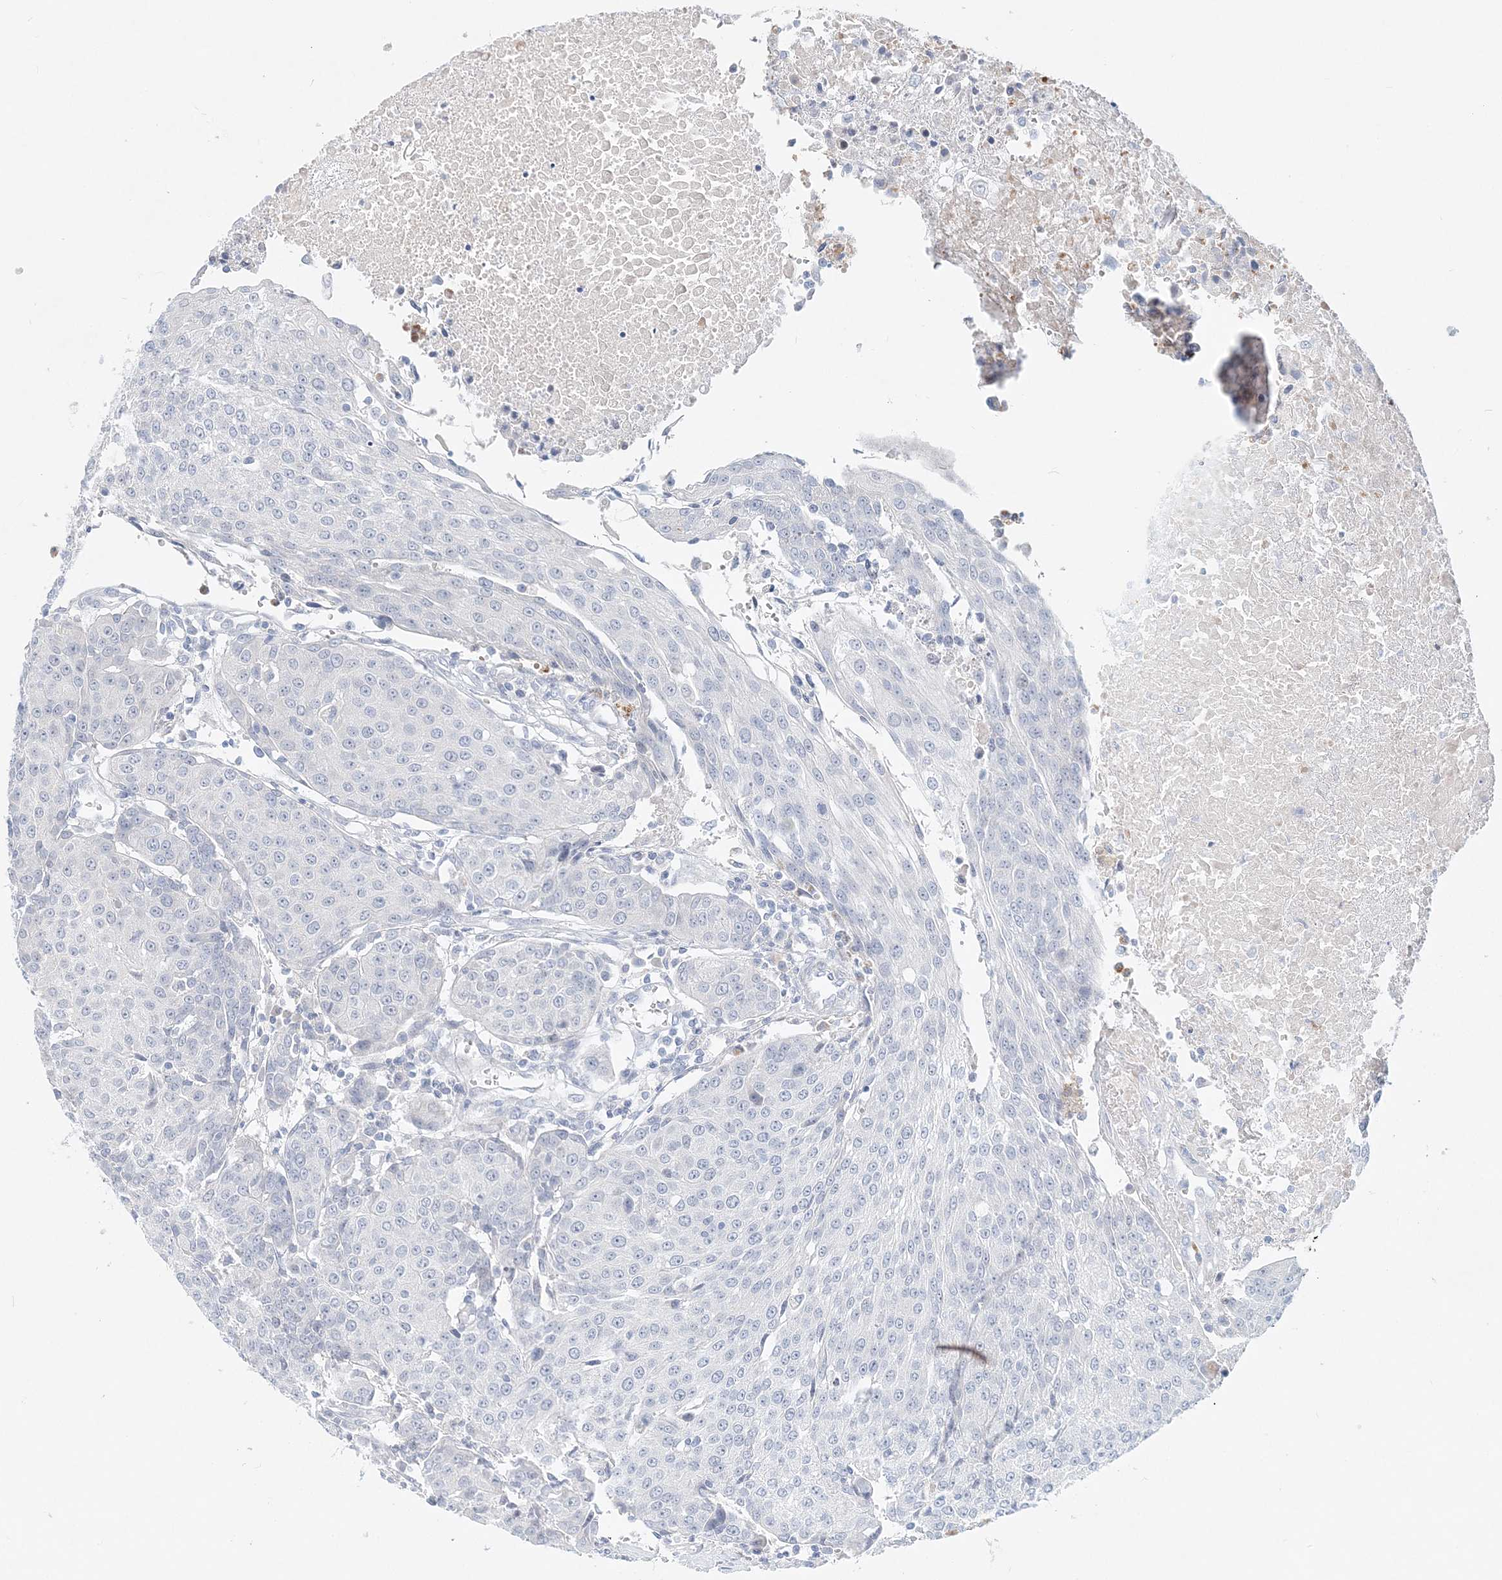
{"staining": {"intensity": "negative", "quantity": "none", "location": "none"}, "tissue": "urothelial cancer", "cell_type": "Tumor cells", "image_type": "cancer", "snomed": [{"axis": "morphology", "description": "Urothelial carcinoma, High grade"}, {"axis": "topography", "description": "Urinary bladder"}], "caption": "Immunohistochemical staining of human urothelial cancer exhibits no significant expression in tumor cells. (Stains: DAB immunohistochemistry (IHC) with hematoxylin counter stain, Microscopy: brightfield microscopy at high magnification).", "gene": "DNAH5", "patient": {"sex": "female", "age": 85}}